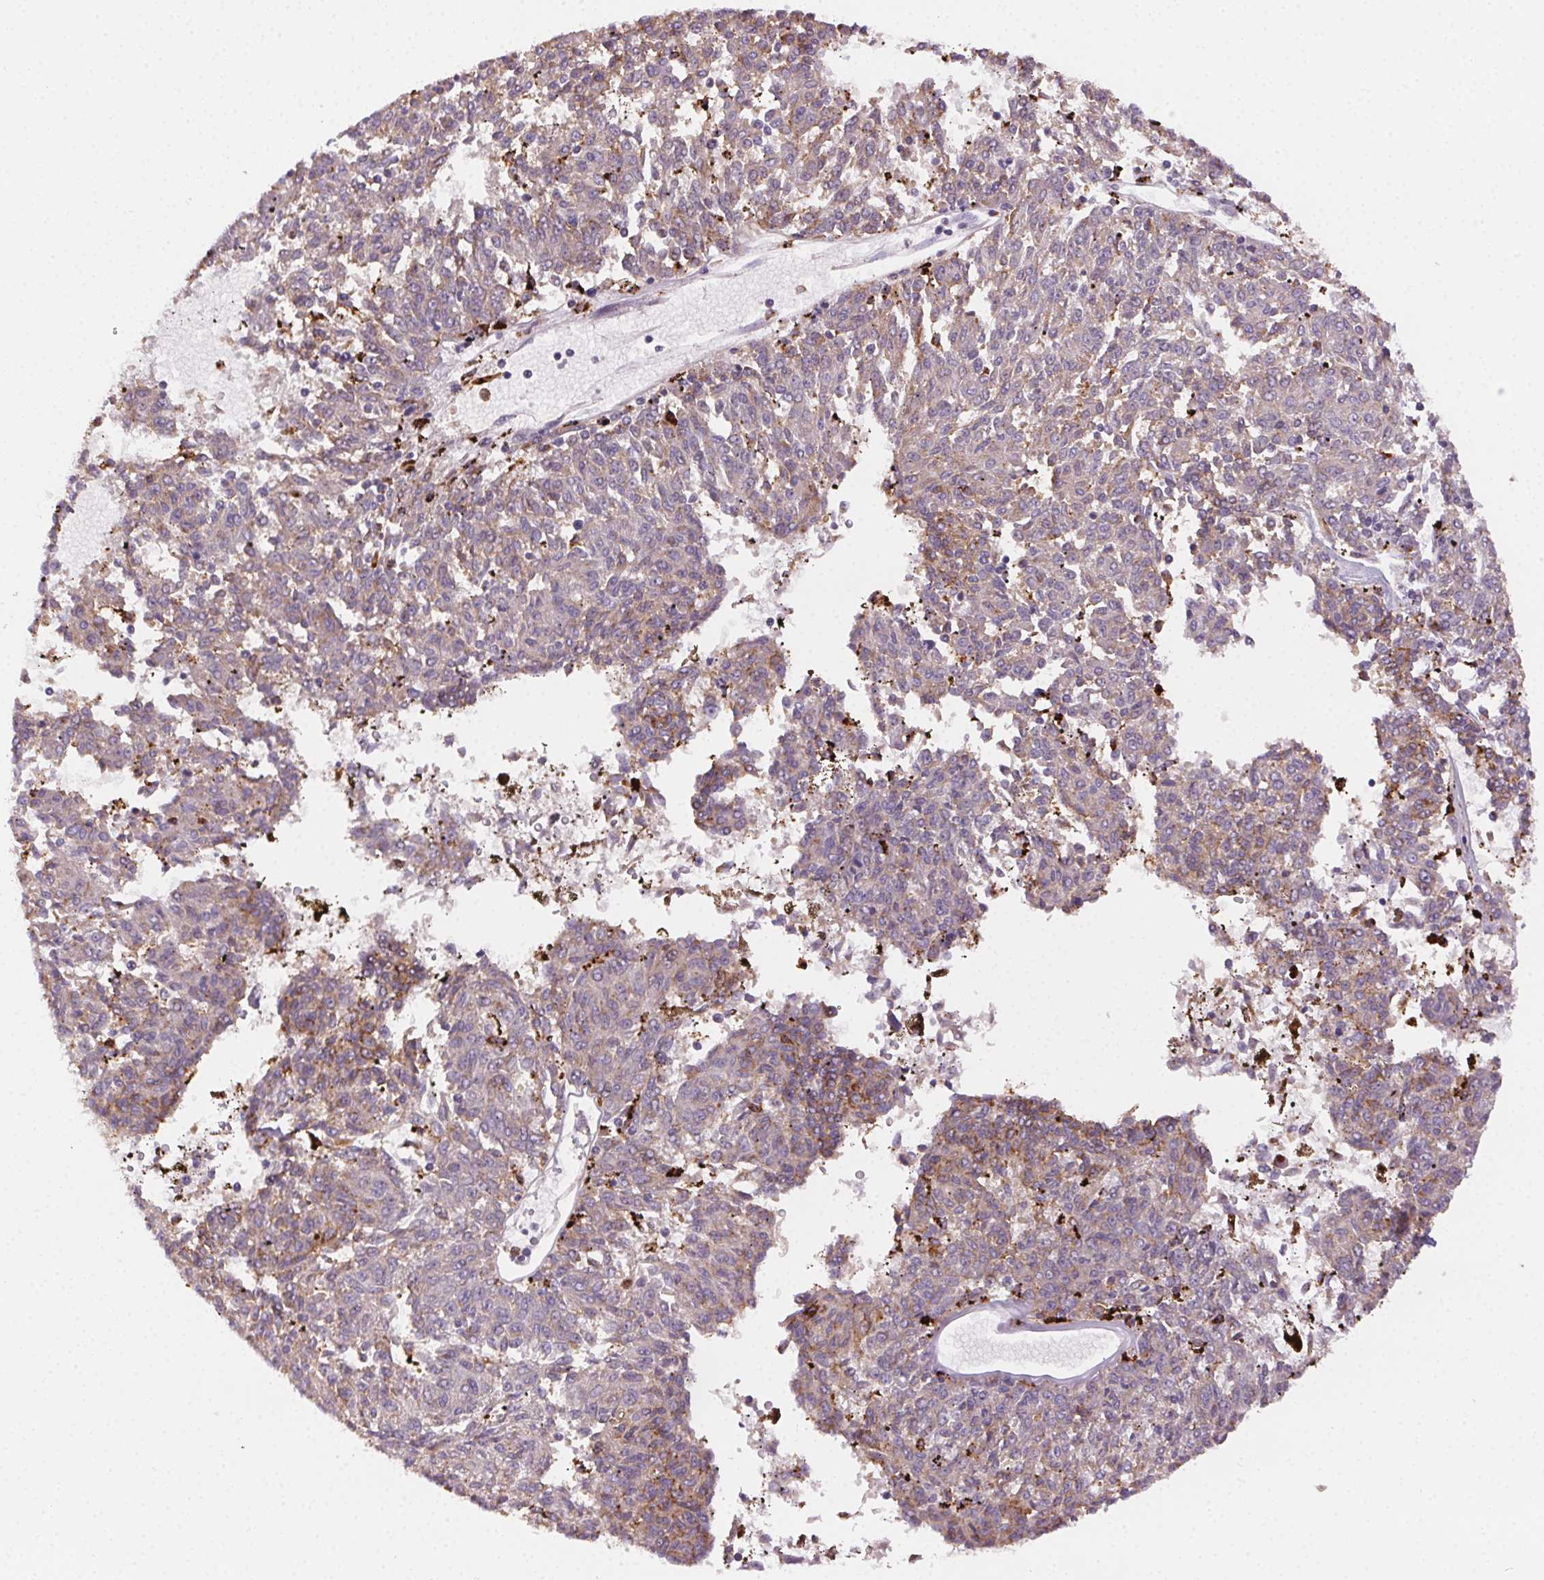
{"staining": {"intensity": "weak", "quantity": "25%-75%", "location": "cytoplasmic/membranous"}, "tissue": "melanoma", "cell_type": "Tumor cells", "image_type": "cancer", "snomed": [{"axis": "morphology", "description": "Malignant melanoma, NOS"}, {"axis": "topography", "description": "Skin"}], "caption": "DAB immunohistochemical staining of malignant melanoma displays weak cytoplasmic/membranous protein expression in approximately 25%-75% of tumor cells.", "gene": "SCPEP1", "patient": {"sex": "female", "age": 72}}